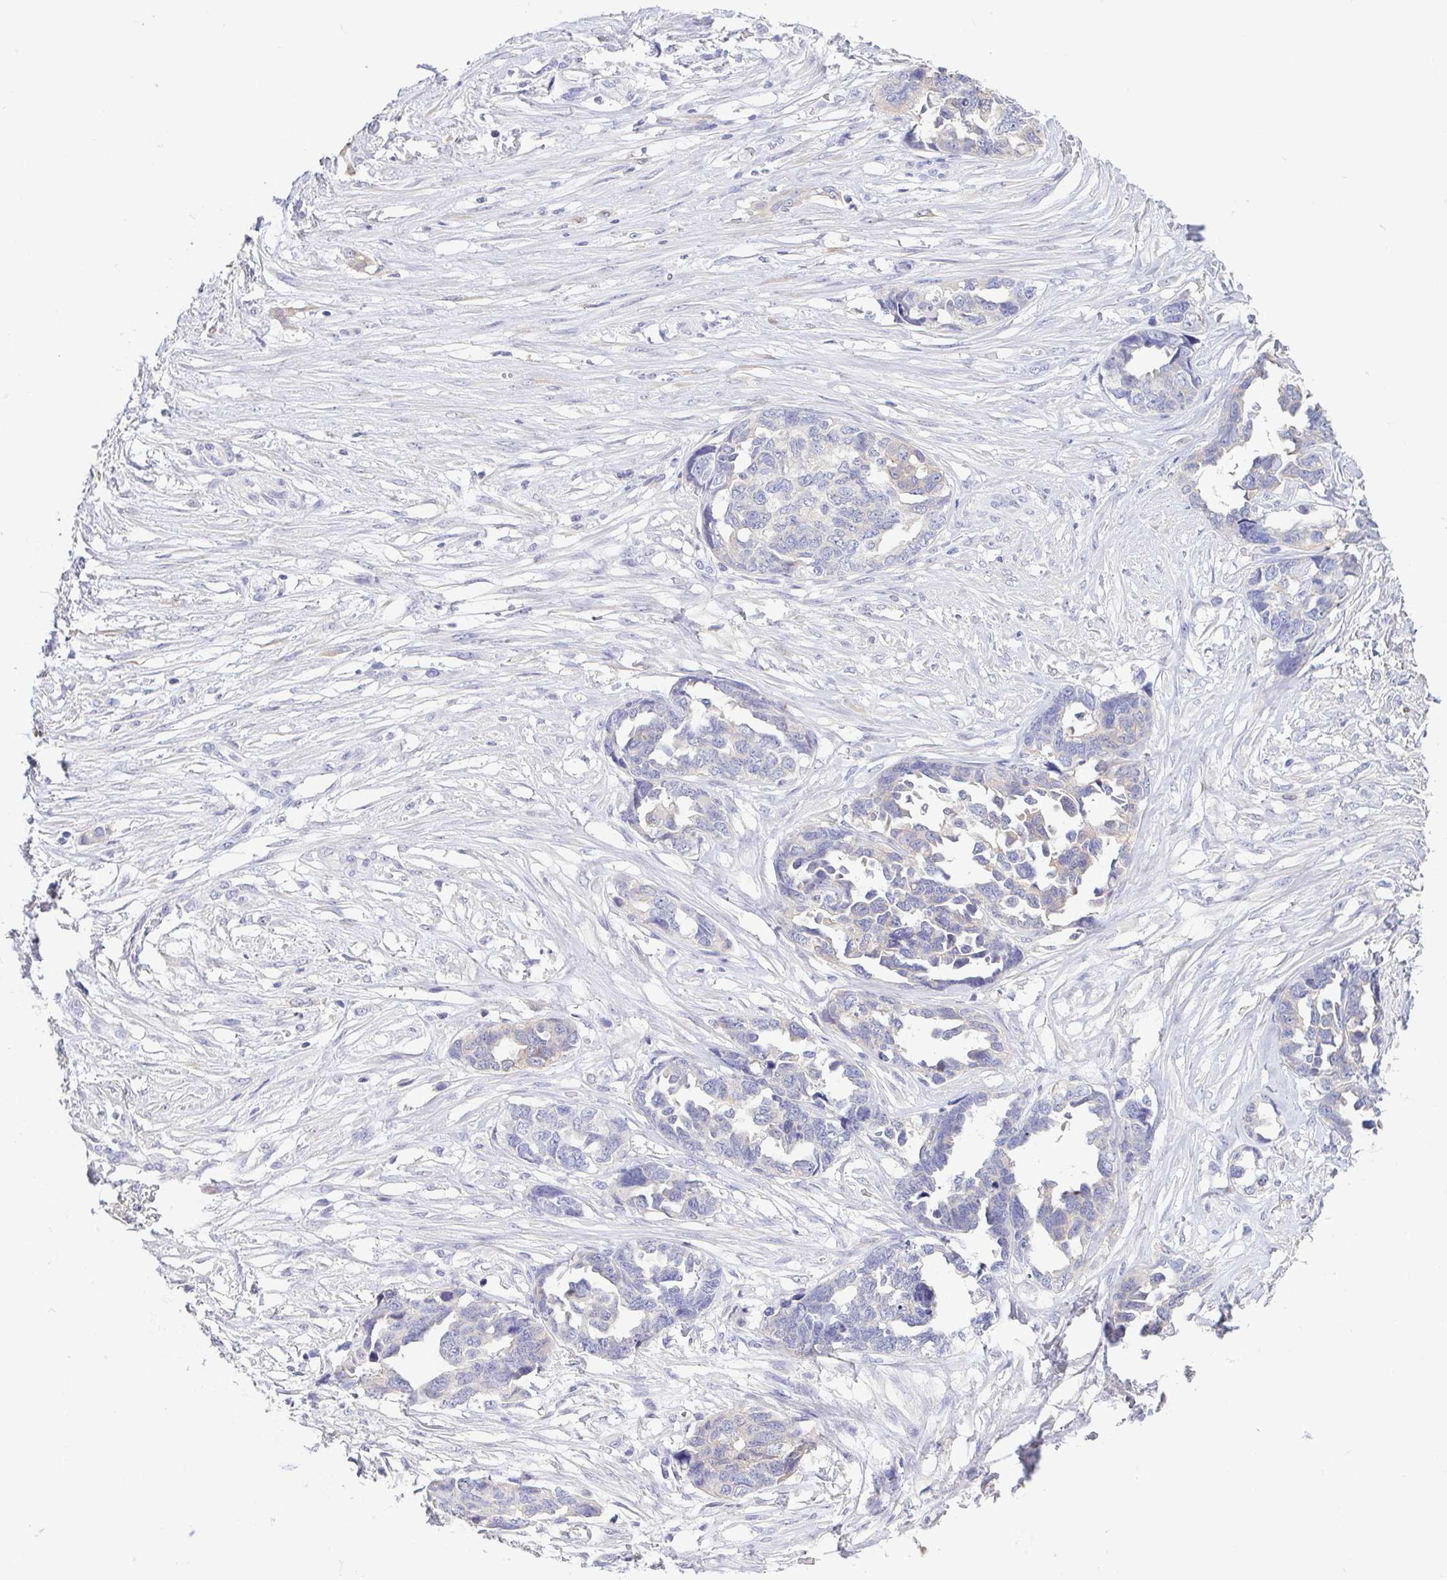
{"staining": {"intensity": "negative", "quantity": "none", "location": "none"}, "tissue": "ovarian cancer", "cell_type": "Tumor cells", "image_type": "cancer", "snomed": [{"axis": "morphology", "description": "Cystadenocarcinoma, serous, NOS"}, {"axis": "topography", "description": "Ovary"}], "caption": "Tumor cells show no significant protein positivity in serous cystadenocarcinoma (ovarian).", "gene": "FABP3", "patient": {"sex": "female", "age": 69}}